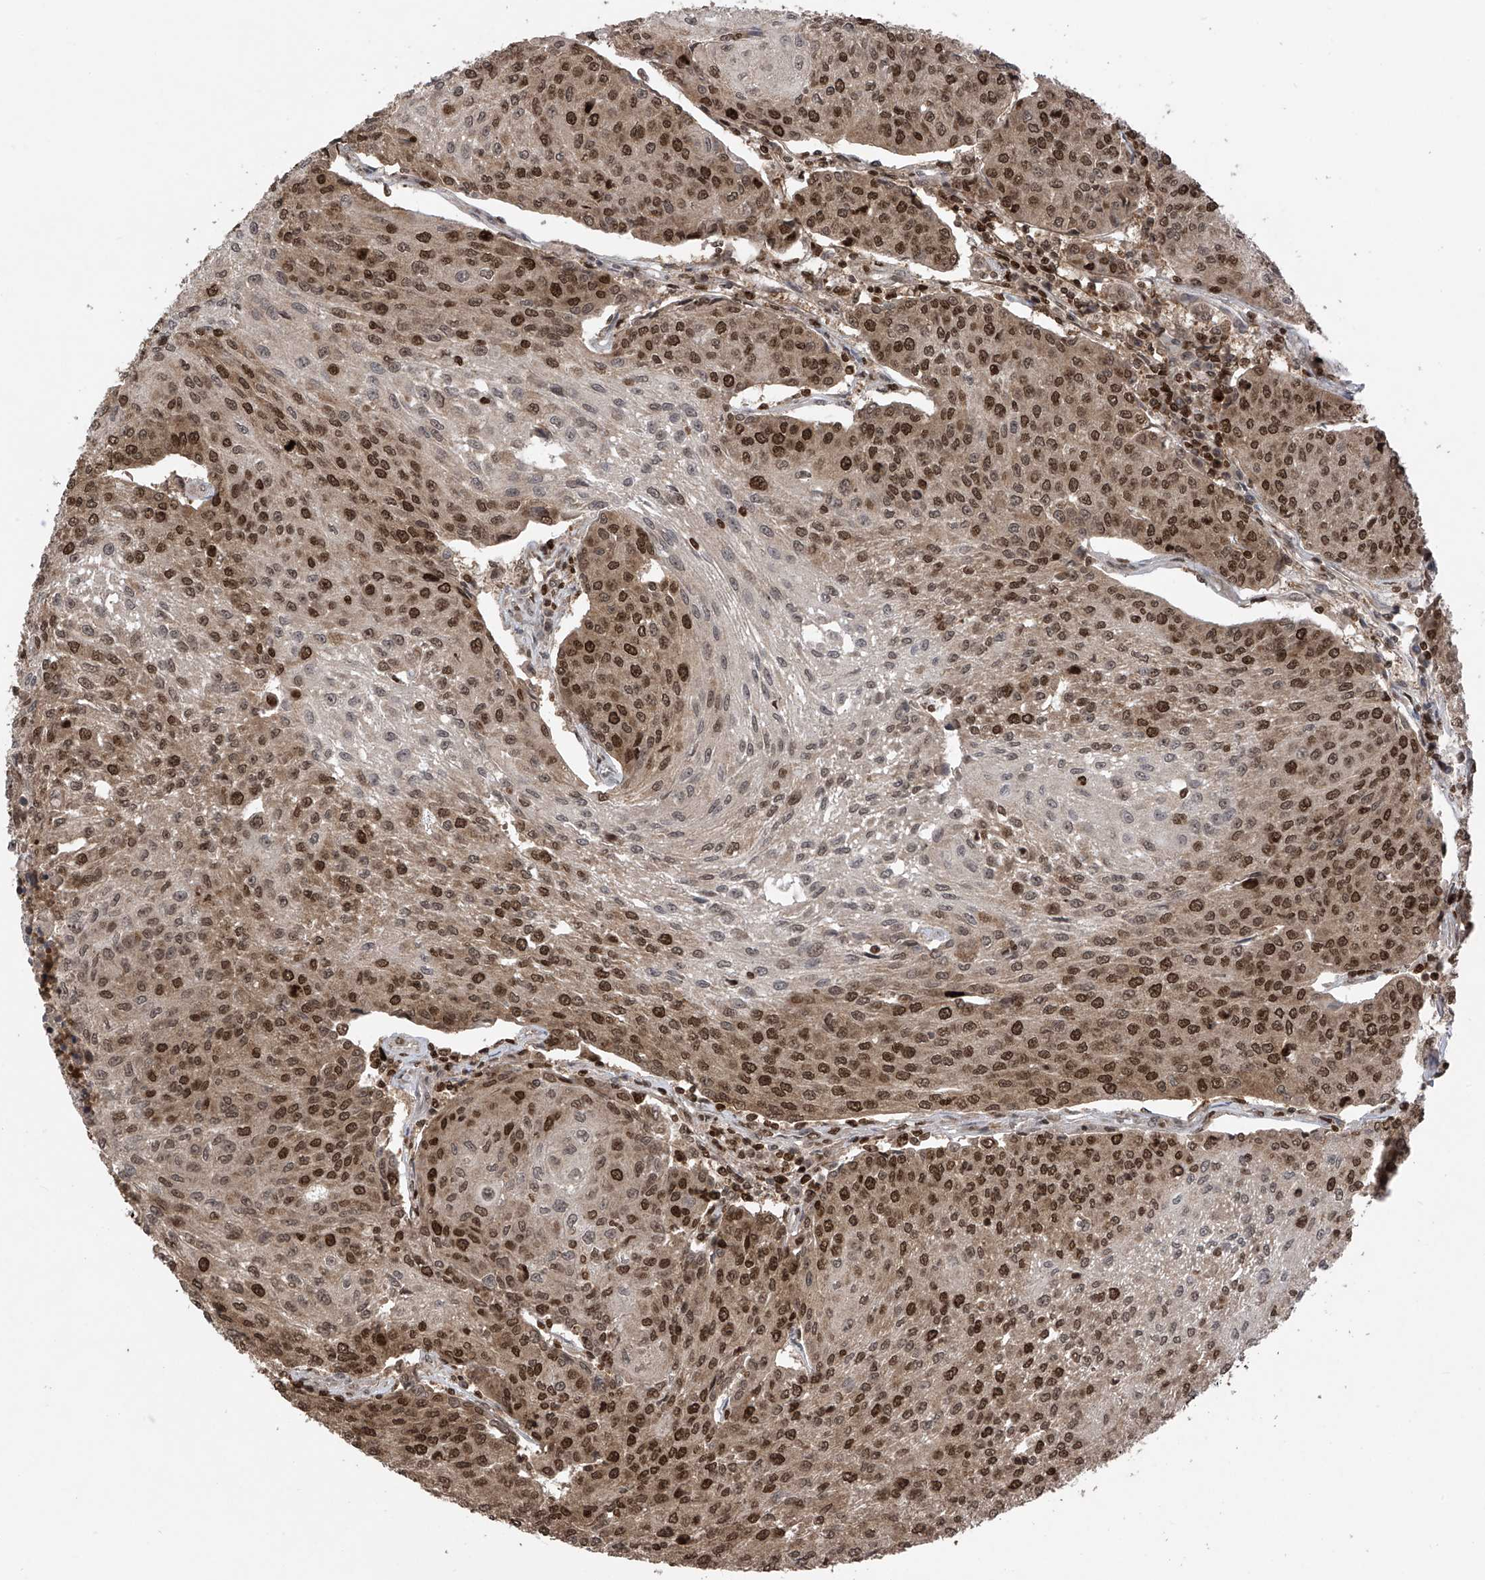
{"staining": {"intensity": "strong", "quantity": "25%-75%", "location": "nuclear"}, "tissue": "urothelial cancer", "cell_type": "Tumor cells", "image_type": "cancer", "snomed": [{"axis": "morphology", "description": "Urothelial carcinoma, High grade"}, {"axis": "topography", "description": "Urinary bladder"}], "caption": "Protein analysis of urothelial carcinoma (high-grade) tissue displays strong nuclear expression in approximately 25%-75% of tumor cells. (DAB (3,3'-diaminobenzidine) IHC with brightfield microscopy, high magnification).", "gene": "DNAJC9", "patient": {"sex": "female", "age": 85}}